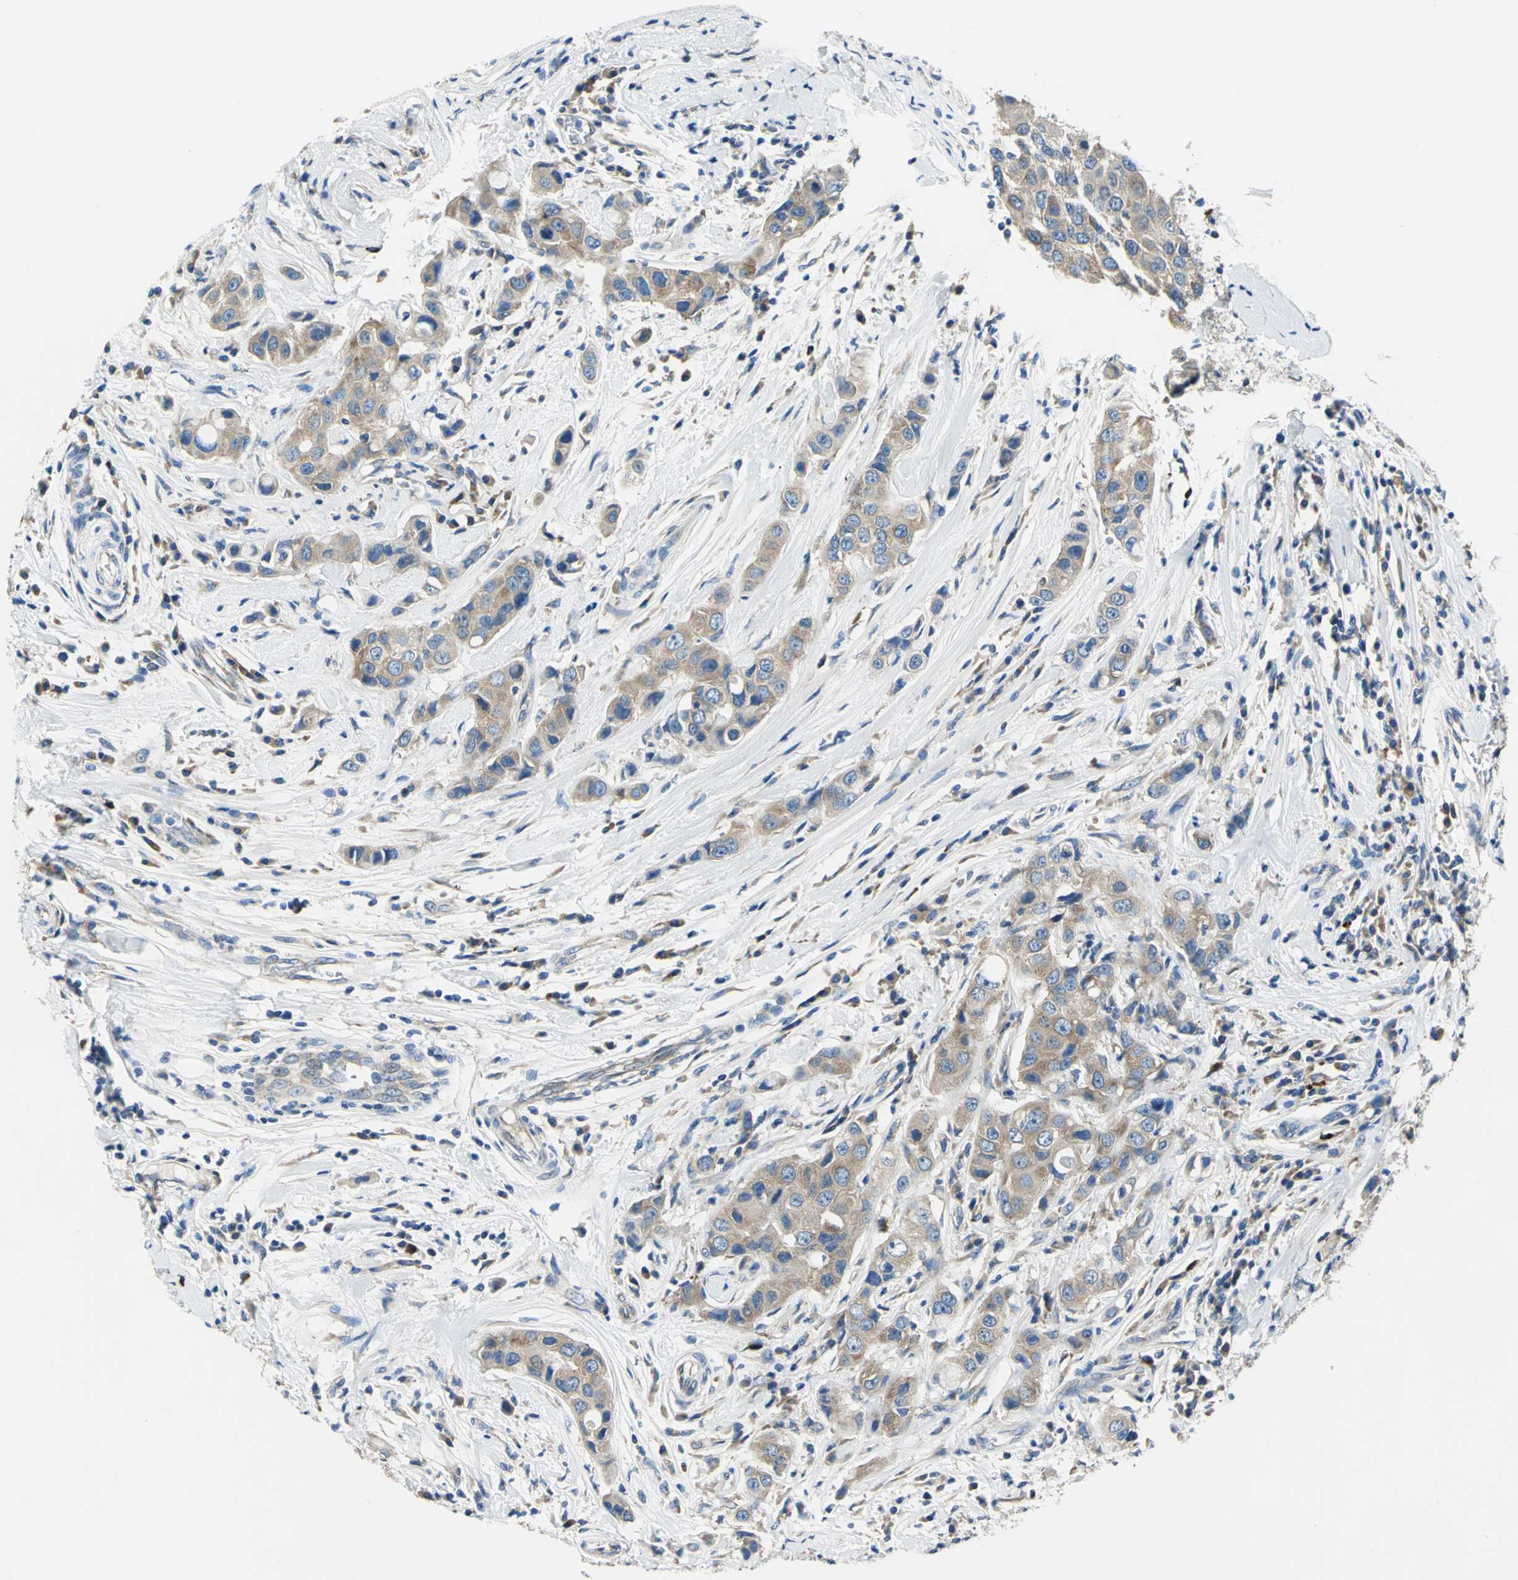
{"staining": {"intensity": "moderate", "quantity": ">75%", "location": "cytoplasmic/membranous"}, "tissue": "breast cancer", "cell_type": "Tumor cells", "image_type": "cancer", "snomed": [{"axis": "morphology", "description": "Duct carcinoma"}, {"axis": "topography", "description": "Breast"}], "caption": "Protein staining reveals moderate cytoplasmic/membranous staining in approximately >75% of tumor cells in breast cancer (infiltrating ductal carcinoma). The protein of interest is shown in brown color, while the nuclei are stained blue.", "gene": "TRIM25", "patient": {"sex": "female", "age": 27}}